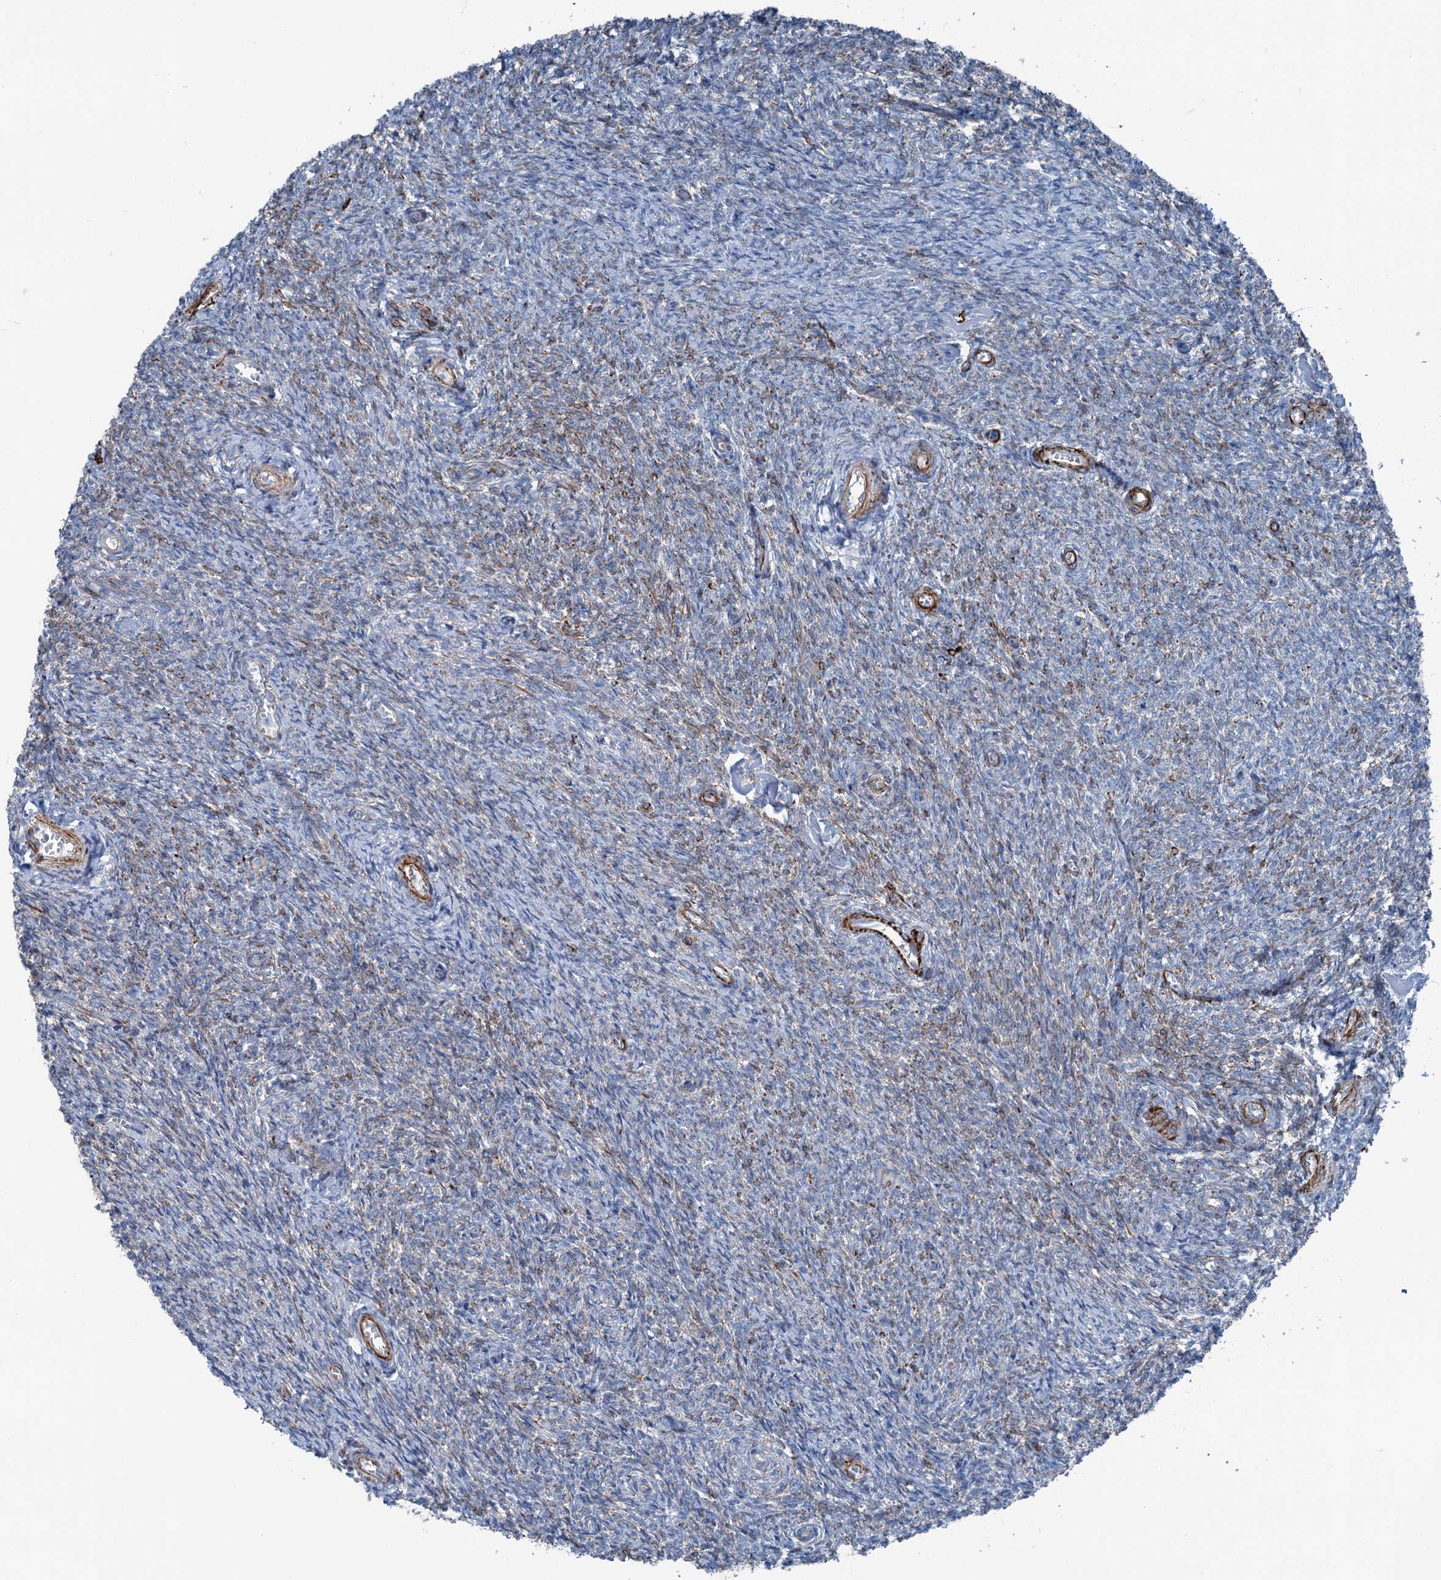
{"staining": {"intensity": "weak", "quantity": "<25%", "location": "cytoplasmic/membranous"}, "tissue": "ovary", "cell_type": "Ovarian stroma cells", "image_type": "normal", "snomed": [{"axis": "morphology", "description": "Normal tissue, NOS"}, {"axis": "topography", "description": "Ovary"}], "caption": "Histopathology image shows no protein expression in ovarian stroma cells of normal ovary.", "gene": "CALCOCO1", "patient": {"sex": "female", "age": 44}}